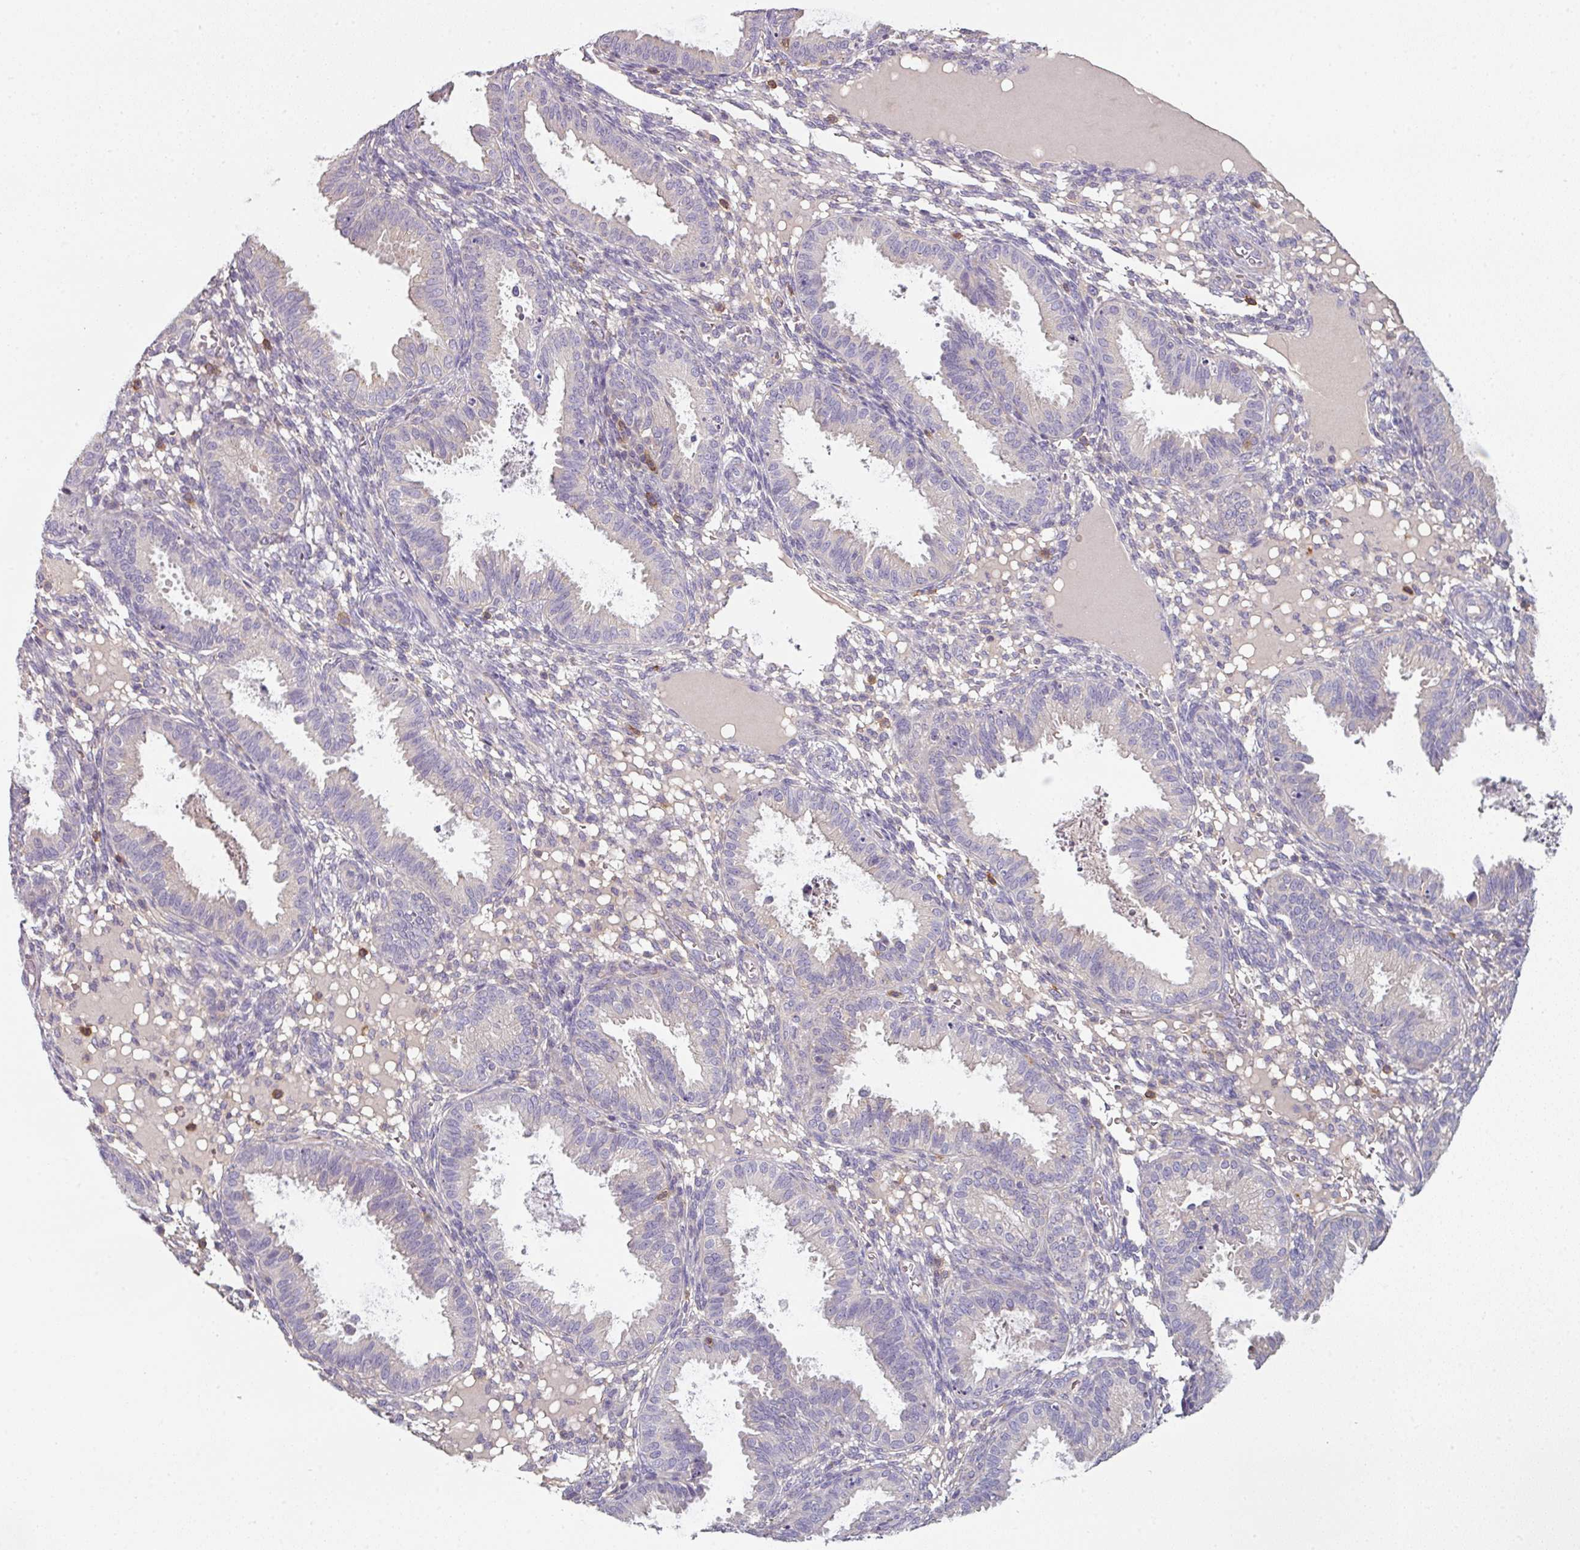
{"staining": {"intensity": "negative", "quantity": "none", "location": "none"}, "tissue": "endometrium", "cell_type": "Cells in endometrial stroma", "image_type": "normal", "snomed": [{"axis": "morphology", "description": "Normal tissue, NOS"}, {"axis": "topography", "description": "Endometrium"}], "caption": "High magnification brightfield microscopy of benign endometrium stained with DAB (brown) and counterstained with hematoxylin (blue): cells in endometrial stroma show no significant positivity.", "gene": "CD3G", "patient": {"sex": "female", "age": 33}}